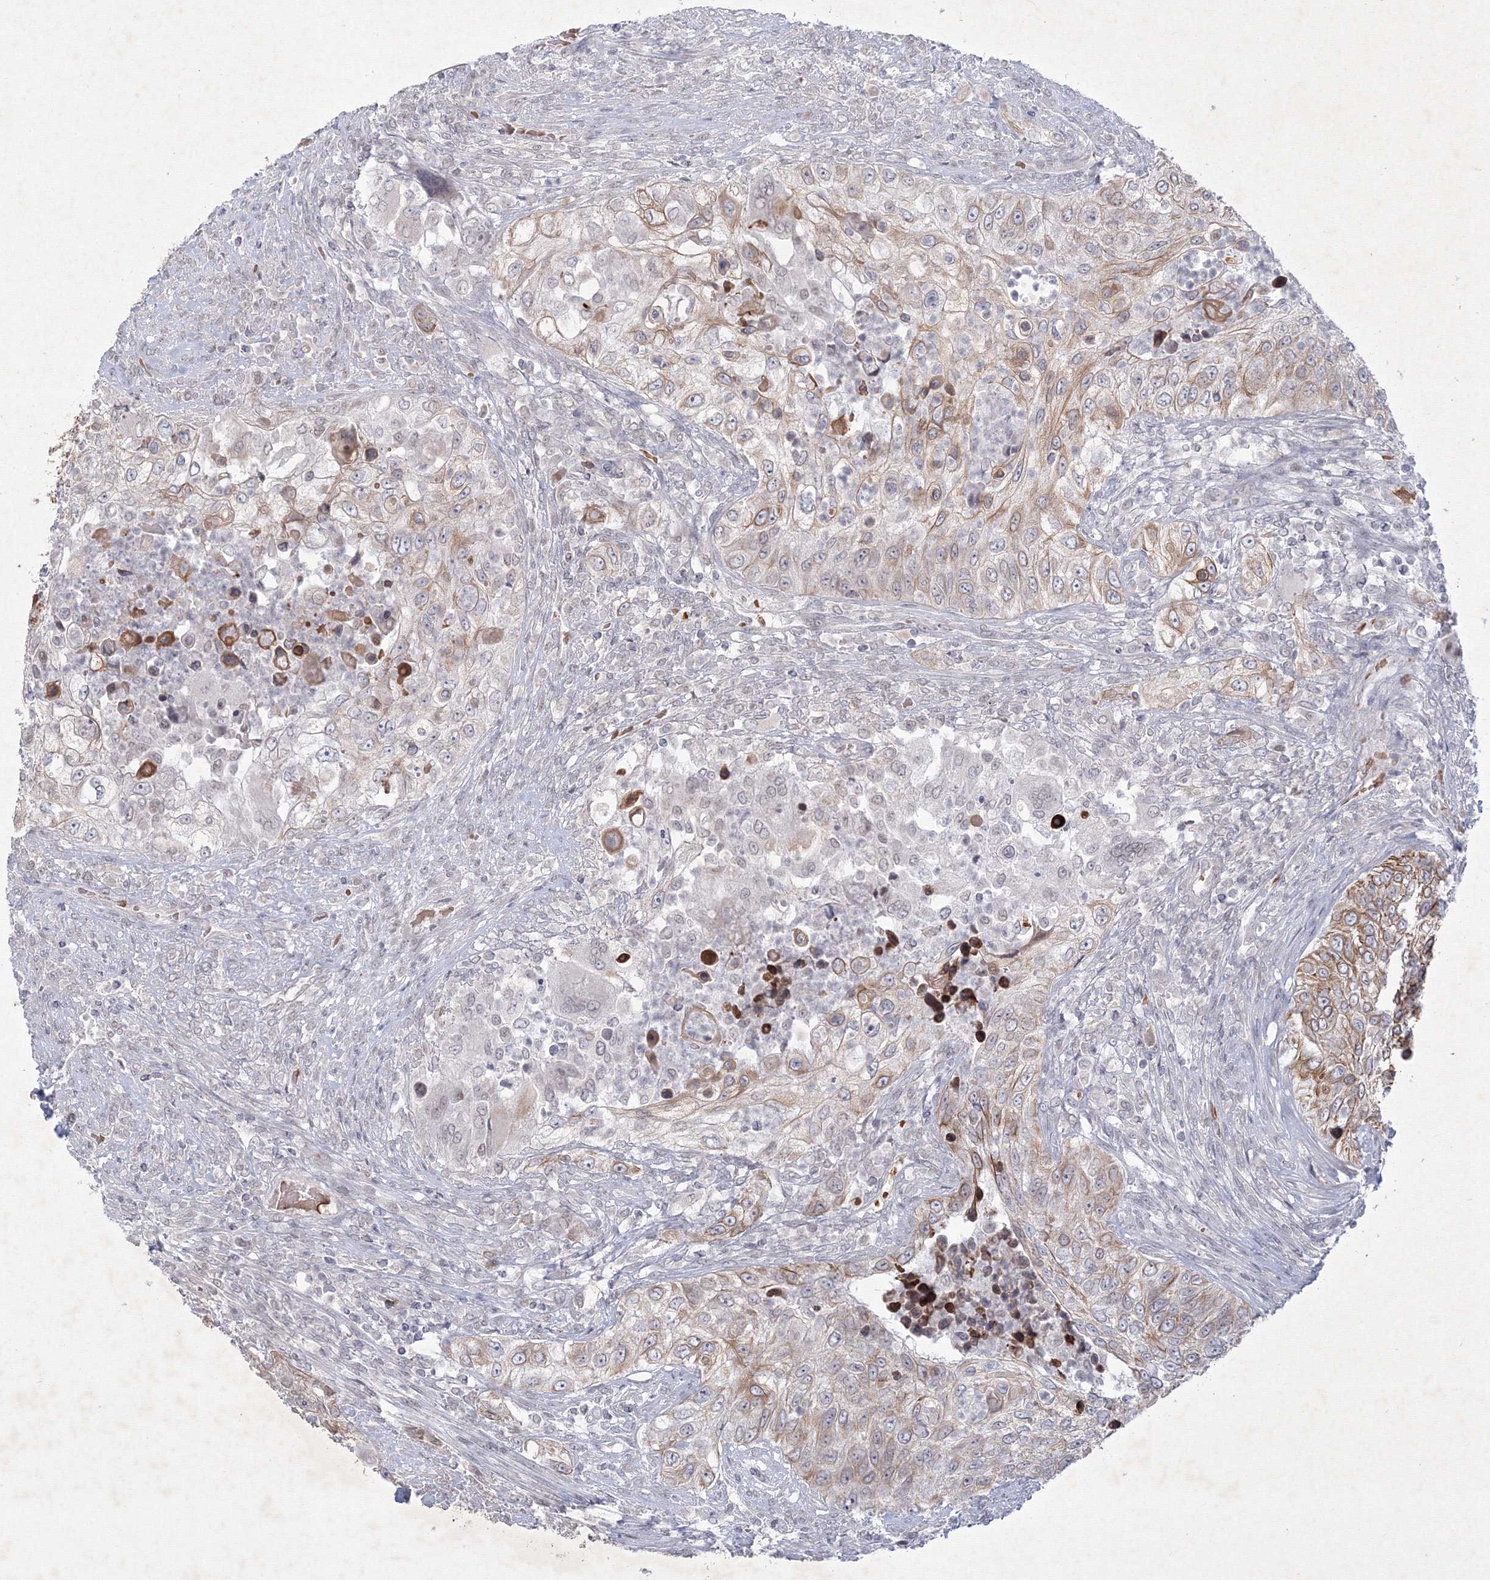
{"staining": {"intensity": "moderate", "quantity": "25%-75%", "location": "cytoplasmic/membranous"}, "tissue": "urothelial cancer", "cell_type": "Tumor cells", "image_type": "cancer", "snomed": [{"axis": "morphology", "description": "Urothelial carcinoma, High grade"}, {"axis": "topography", "description": "Urinary bladder"}], "caption": "Human urothelial cancer stained with a brown dye exhibits moderate cytoplasmic/membranous positive expression in about 25%-75% of tumor cells.", "gene": "NXPE3", "patient": {"sex": "female", "age": 60}}